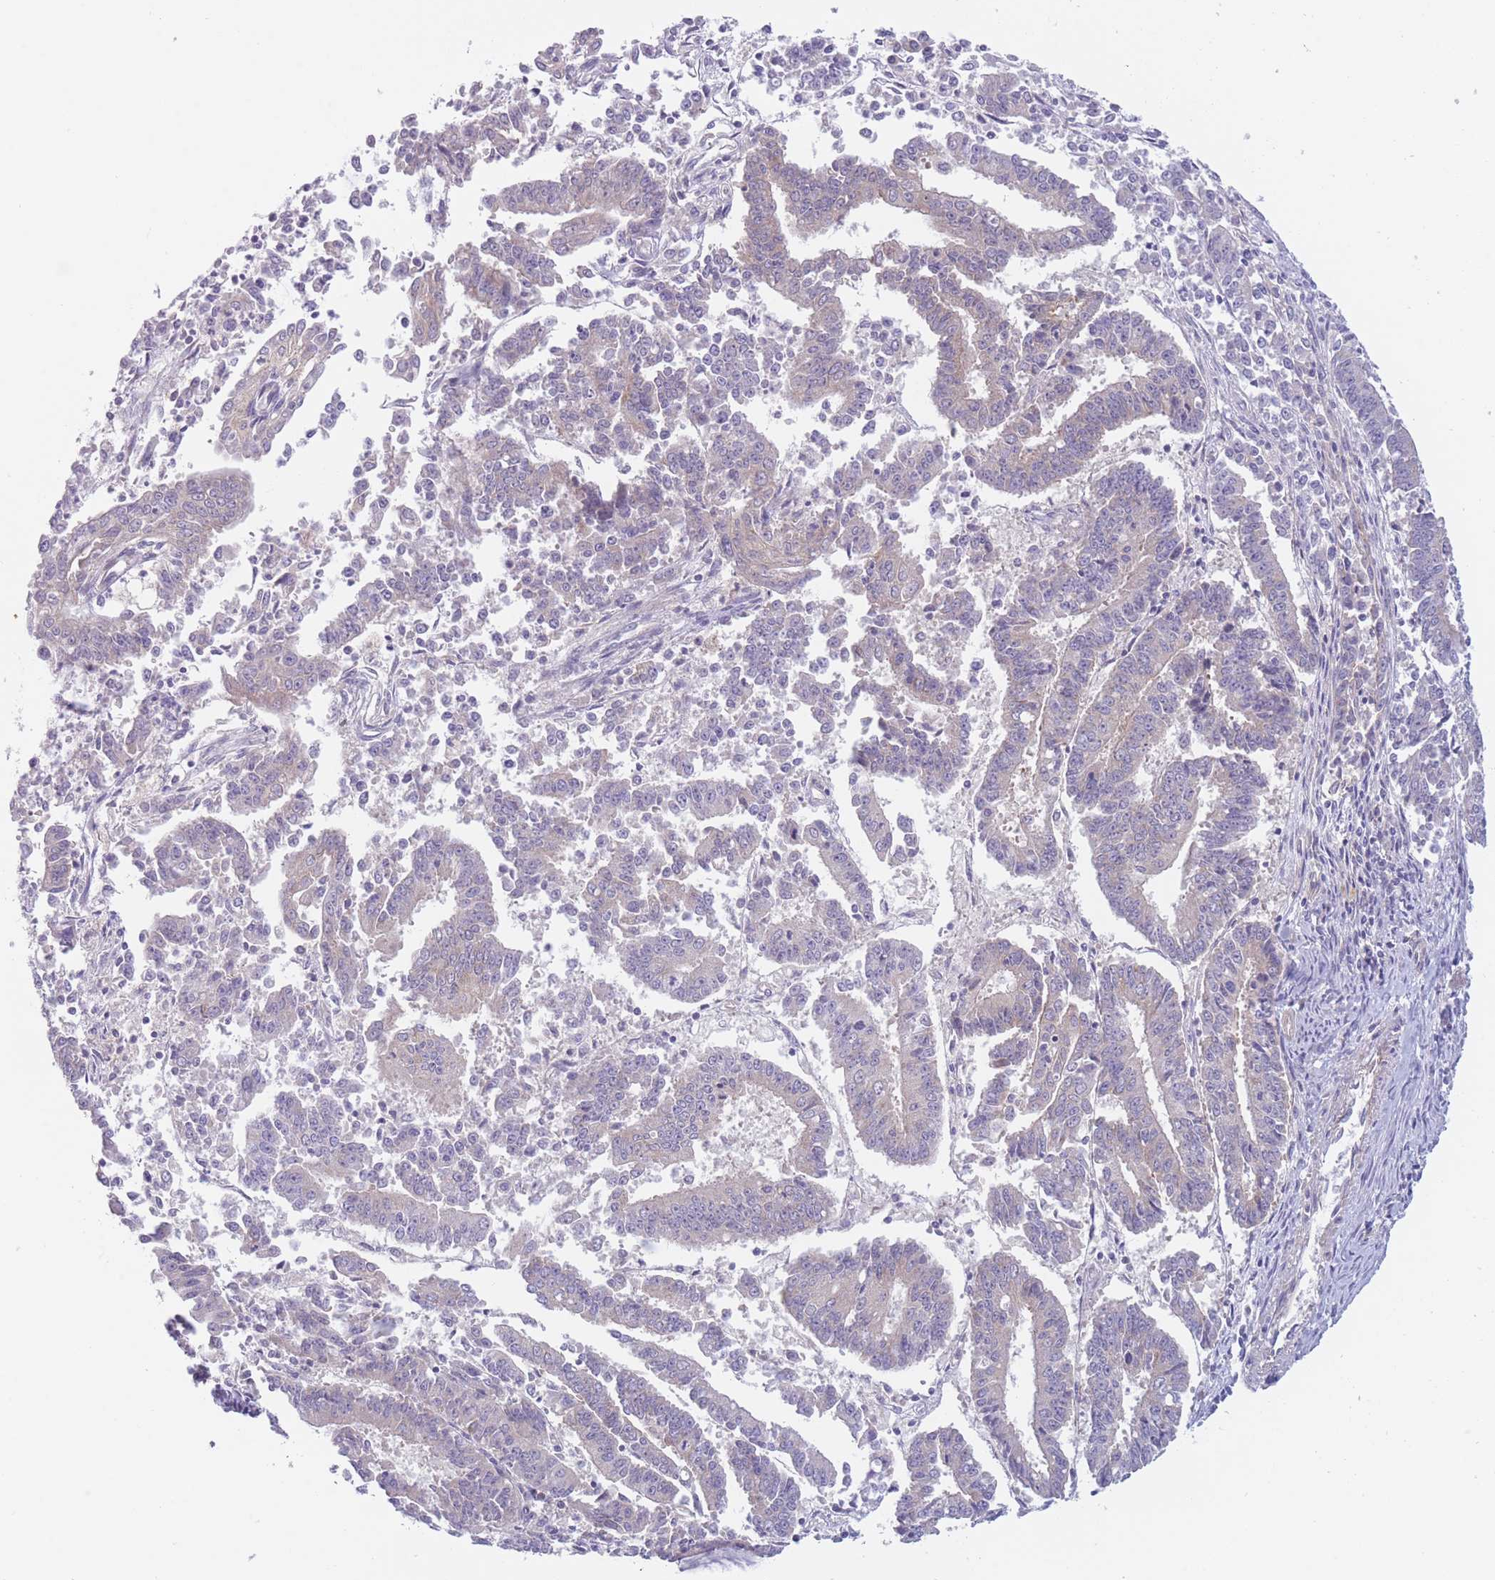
{"staining": {"intensity": "negative", "quantity": "none", "location": "none"}, "tissue": "endometrial cancer", "cell_type": "Tumor cells", "image_type": "cancer", "snomed": [{"axis": "morphology", "description": "Adenocarcinoma, NOS"}, {"axis": "topography", "description": "Endometrium"}], "caption": "A photomicrograph of endometrial adenocarcinoma stained for a protein shows no brown staining in tumor cells.", "gene": "WDR93", "patient": {"sex": "female", "age": 73}}